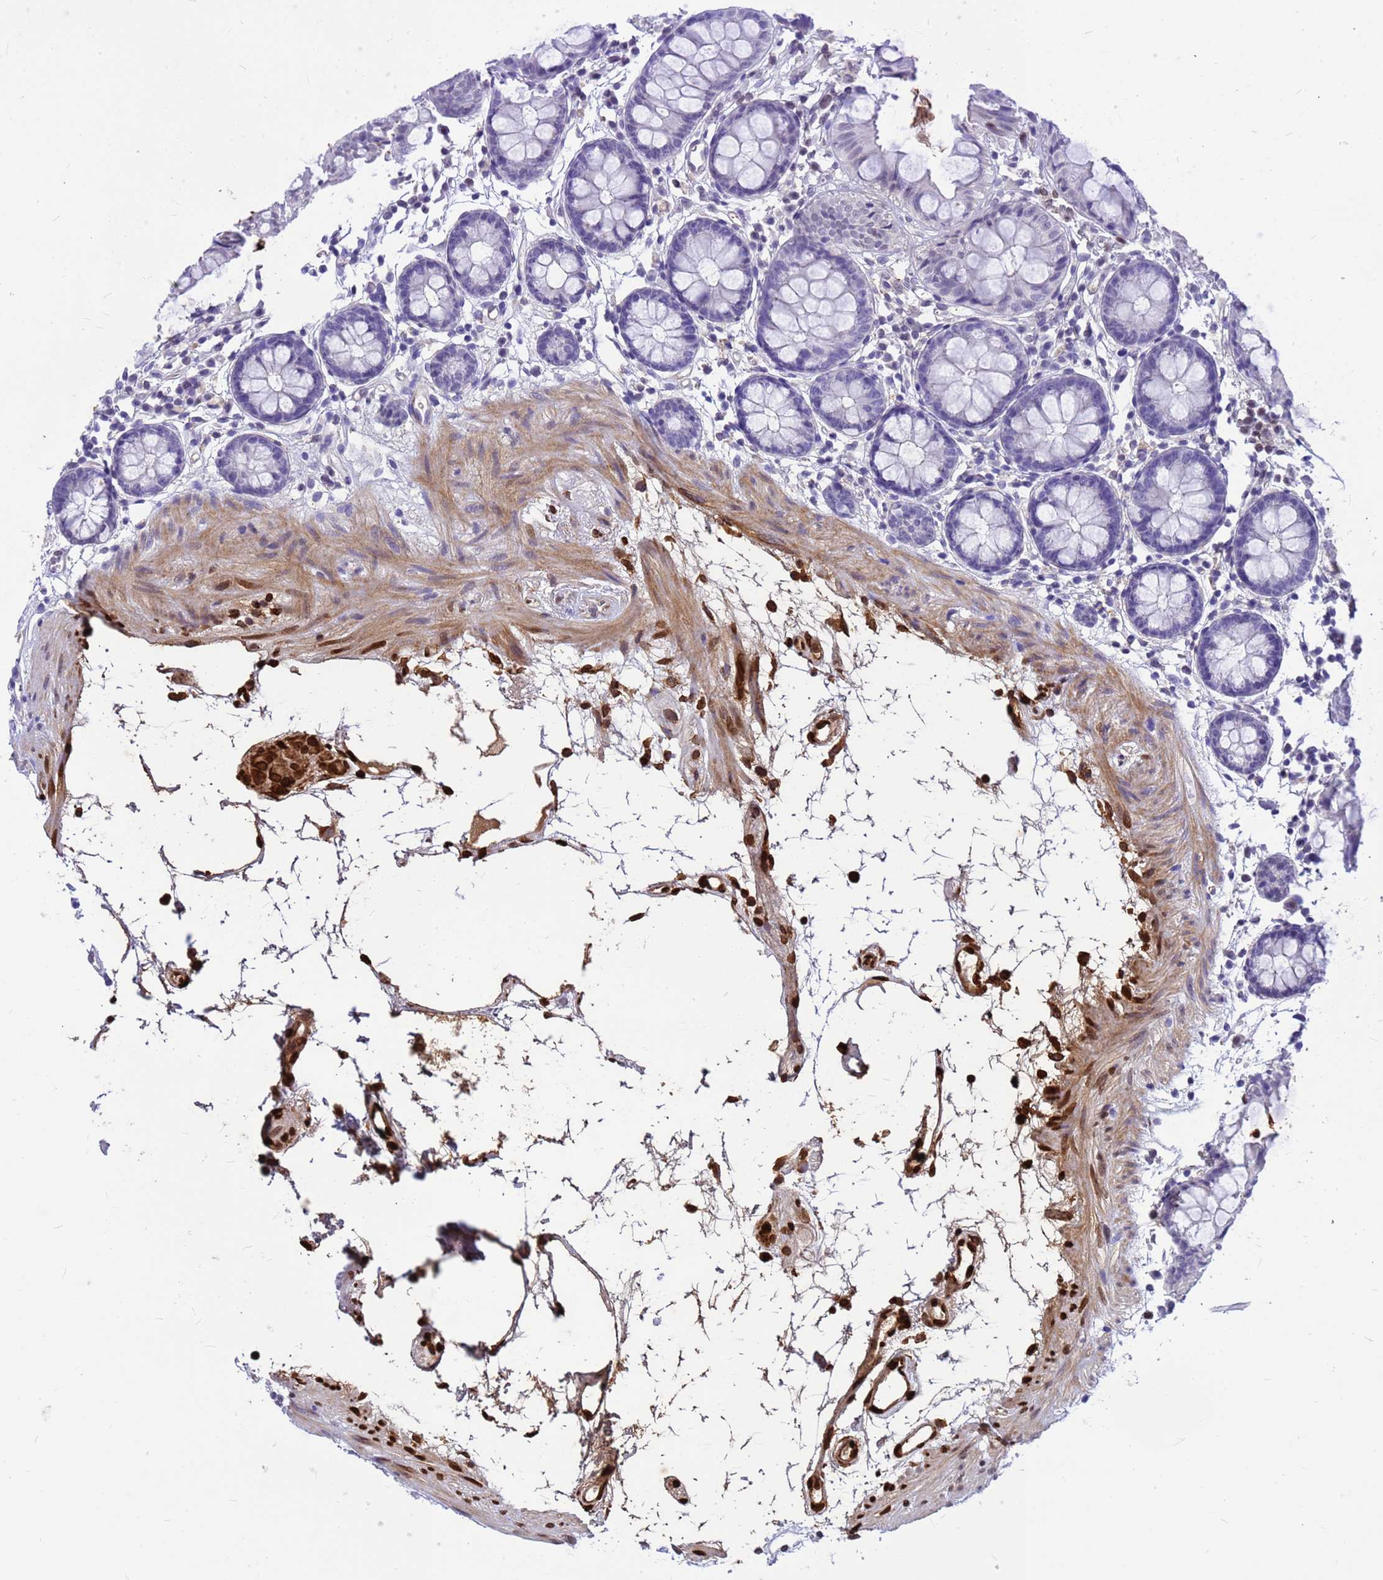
{"staining": {"intensity": "strong", "quantity": "25%-75%", "location": "cytoplasmic/membranous,nuclear"}, "tissue": "colon", "cell_type": "Endothelial cells", "image_type": "normal", "snomed": [{"axis": "morphology", "description": "Normal tissue, NOS"}, {"axis": "topography", "description": "Colon"}], "caption": "This histopathology image exhibits IHC staining of unremarkable human colon, with high strong cytoplasmic/membranous,nuclear staining in about 25%-75% of endothelial cells.", "gene": "ORM1", "patient": {"sex": "female", "age": 84}}